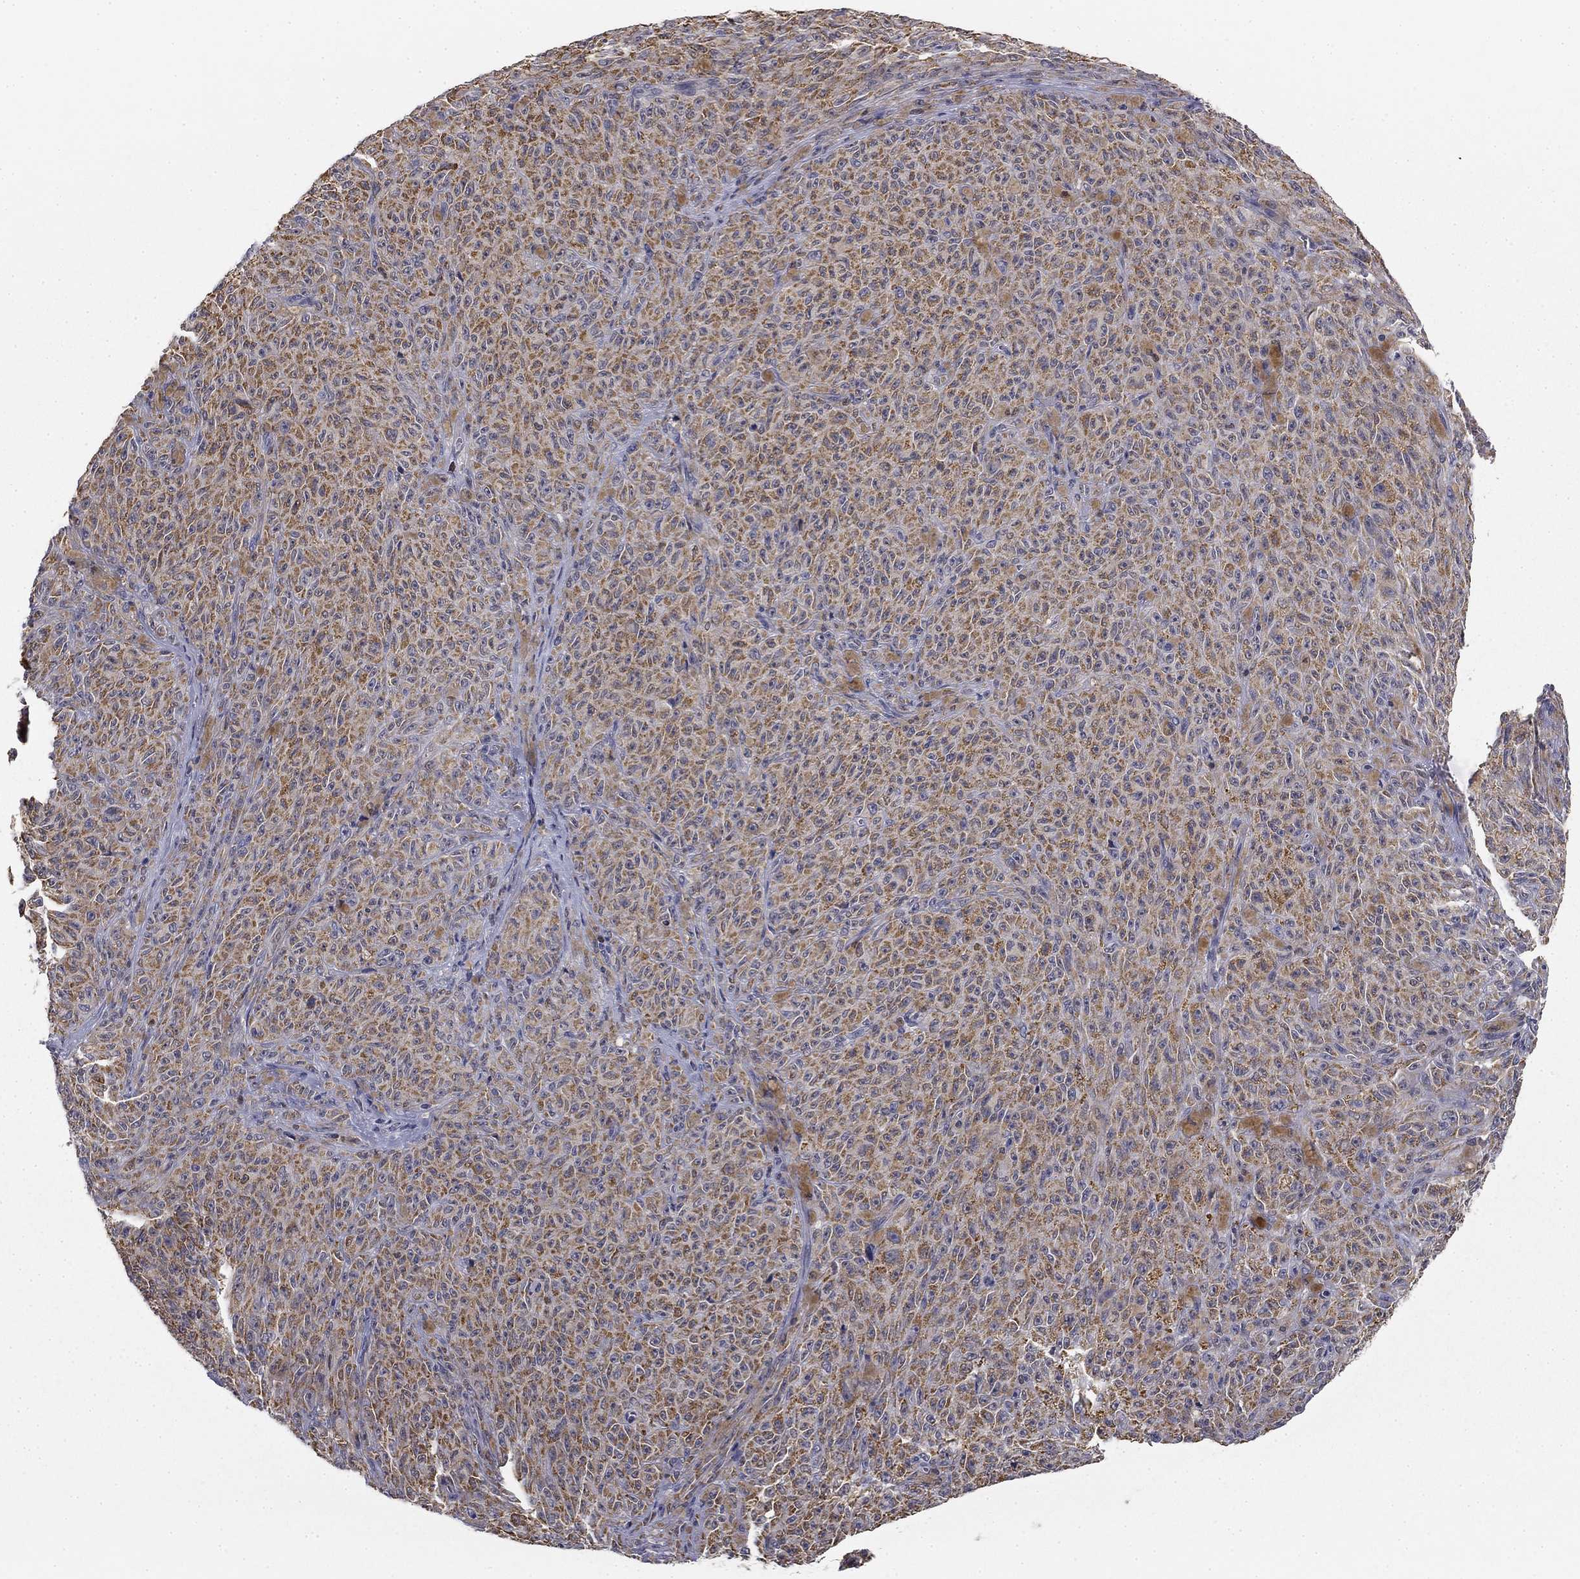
{"staining": {"intensity": "moderate", "quantity": "25%-75%", "location": "cytoplasmic/membranous"}, "tissue": "melanoma", "cell_type": "Tumor cells", "image_type": "cancer", "snomed": [{"axis": "morphology", "description": "Malignant melanoma, NOS"}, {"axis": "topography", "description": "Skin"}], "caption": "Brown immunohistochemical staining in malignant melanoma displays moderate cytoplasmic/membranous positivity in approximately 25%-75% of tumor cells.", "gene": "SLC2A9", "patient": {"sex": "female", "age": 82}}